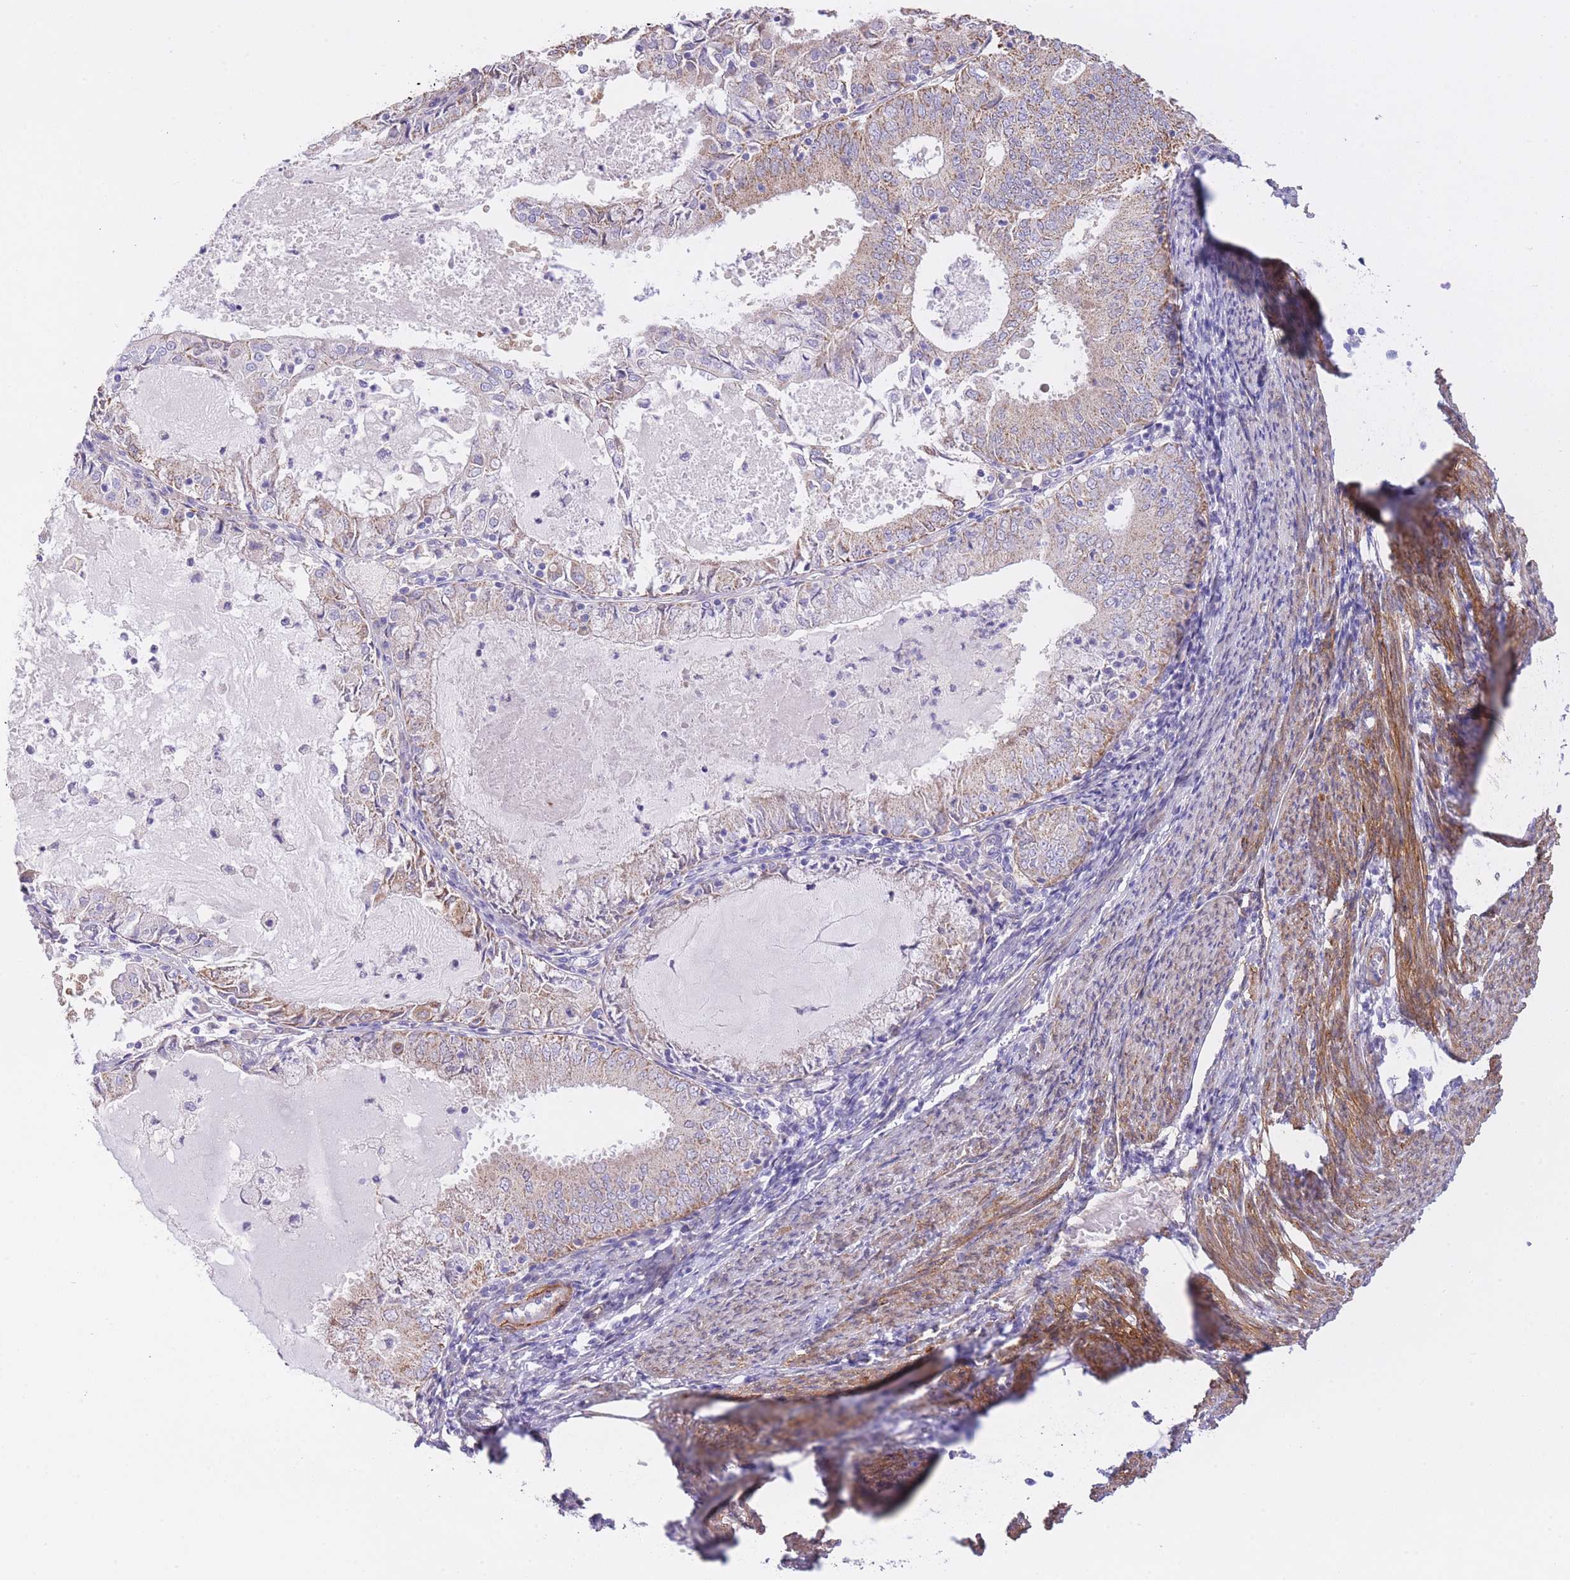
{"staining": {"intensity": "weak", "quantity": ">75%", "location": "cytoplasmic/membranous"}, "tissue": "endometrial cancer", "cell_type": "Tumor cells", "image_type": "cancer", "snomed": [{"axis": "morphology", "description": "Adenocarcinoma, NOS"}, {"axis": "topography", "description": "Endometrium"}], "caption": "Endometrial cancer stained for a protein demonstrates weak cytoplasmic/membranous positivity in tumor cells.", "gene": "PGM1", "patient": {"sex": "female", "age": 57}}